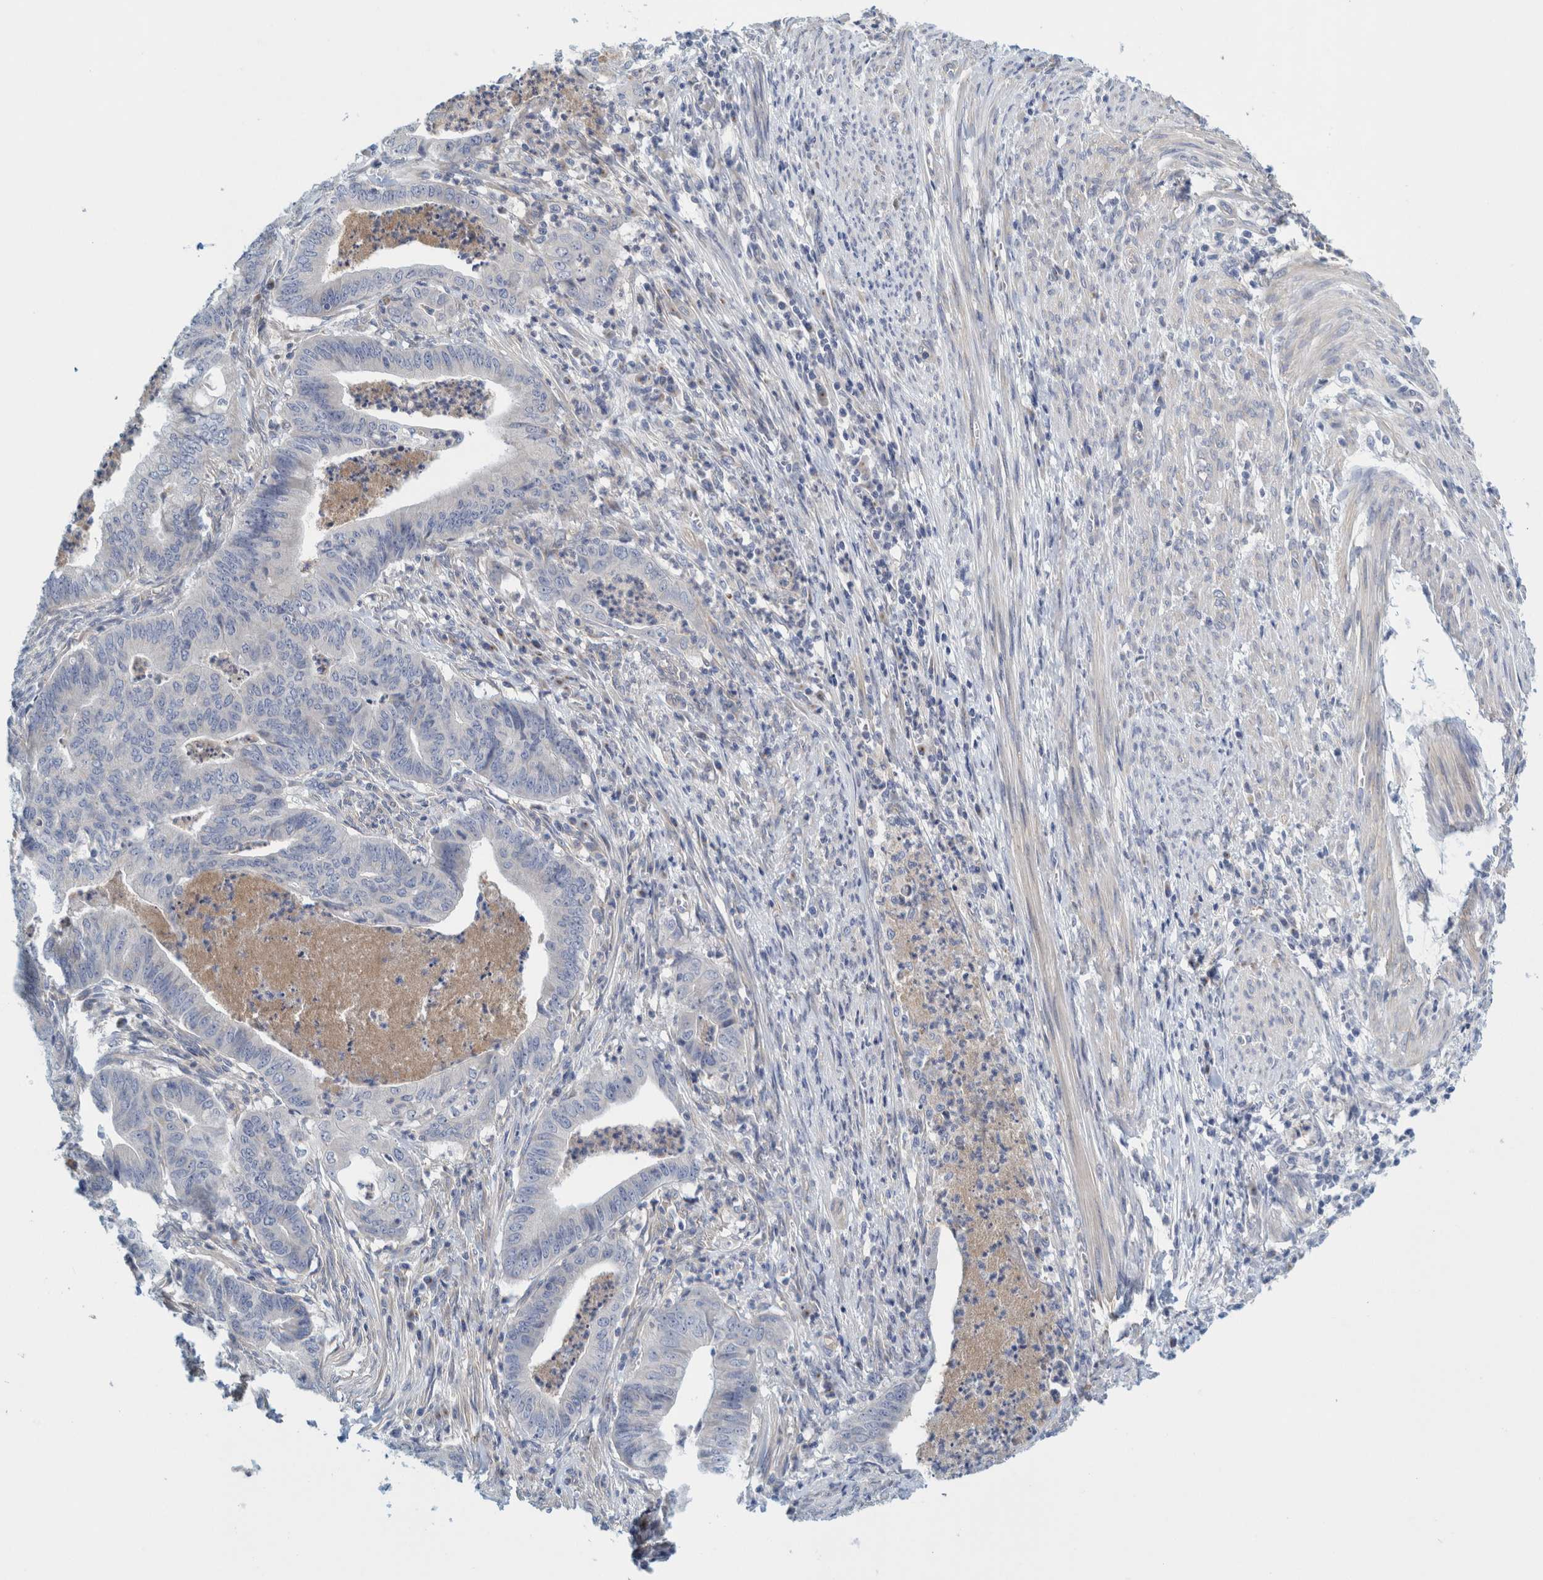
{"staining": {"intensity": "negative", "quantity": "none", "location": "none"}, "tissue": "endometrial cancer", "cell_type": "Tumor cells", "image_type": "cancer", "snomed": [{"axis": "morphology", "description": "Polyp, NOS"}, {"axis": "morphology", "description": "Adenocarcinoma, NOS"}, {"axis": "morphology", "description": "Adenoma, NOS"}, {"axis": "topography", "description": "Endometrium"}], "caption": "Immunohistochemistry (IHC) photomicrograph of neoplastic tissue: human endometrial adenocarcinoma stained with DAB (3,3'-diaminobenzidine) shows no significant protein positivity in tumor cells. The staining was performed using DAB to visualize the protein expression in brown, while the nuclei were stained in blue with hematoxylin (Magnification: 20x).", "gene": "ZNF324B", "patient": {"sex": "female", "age": 79}}